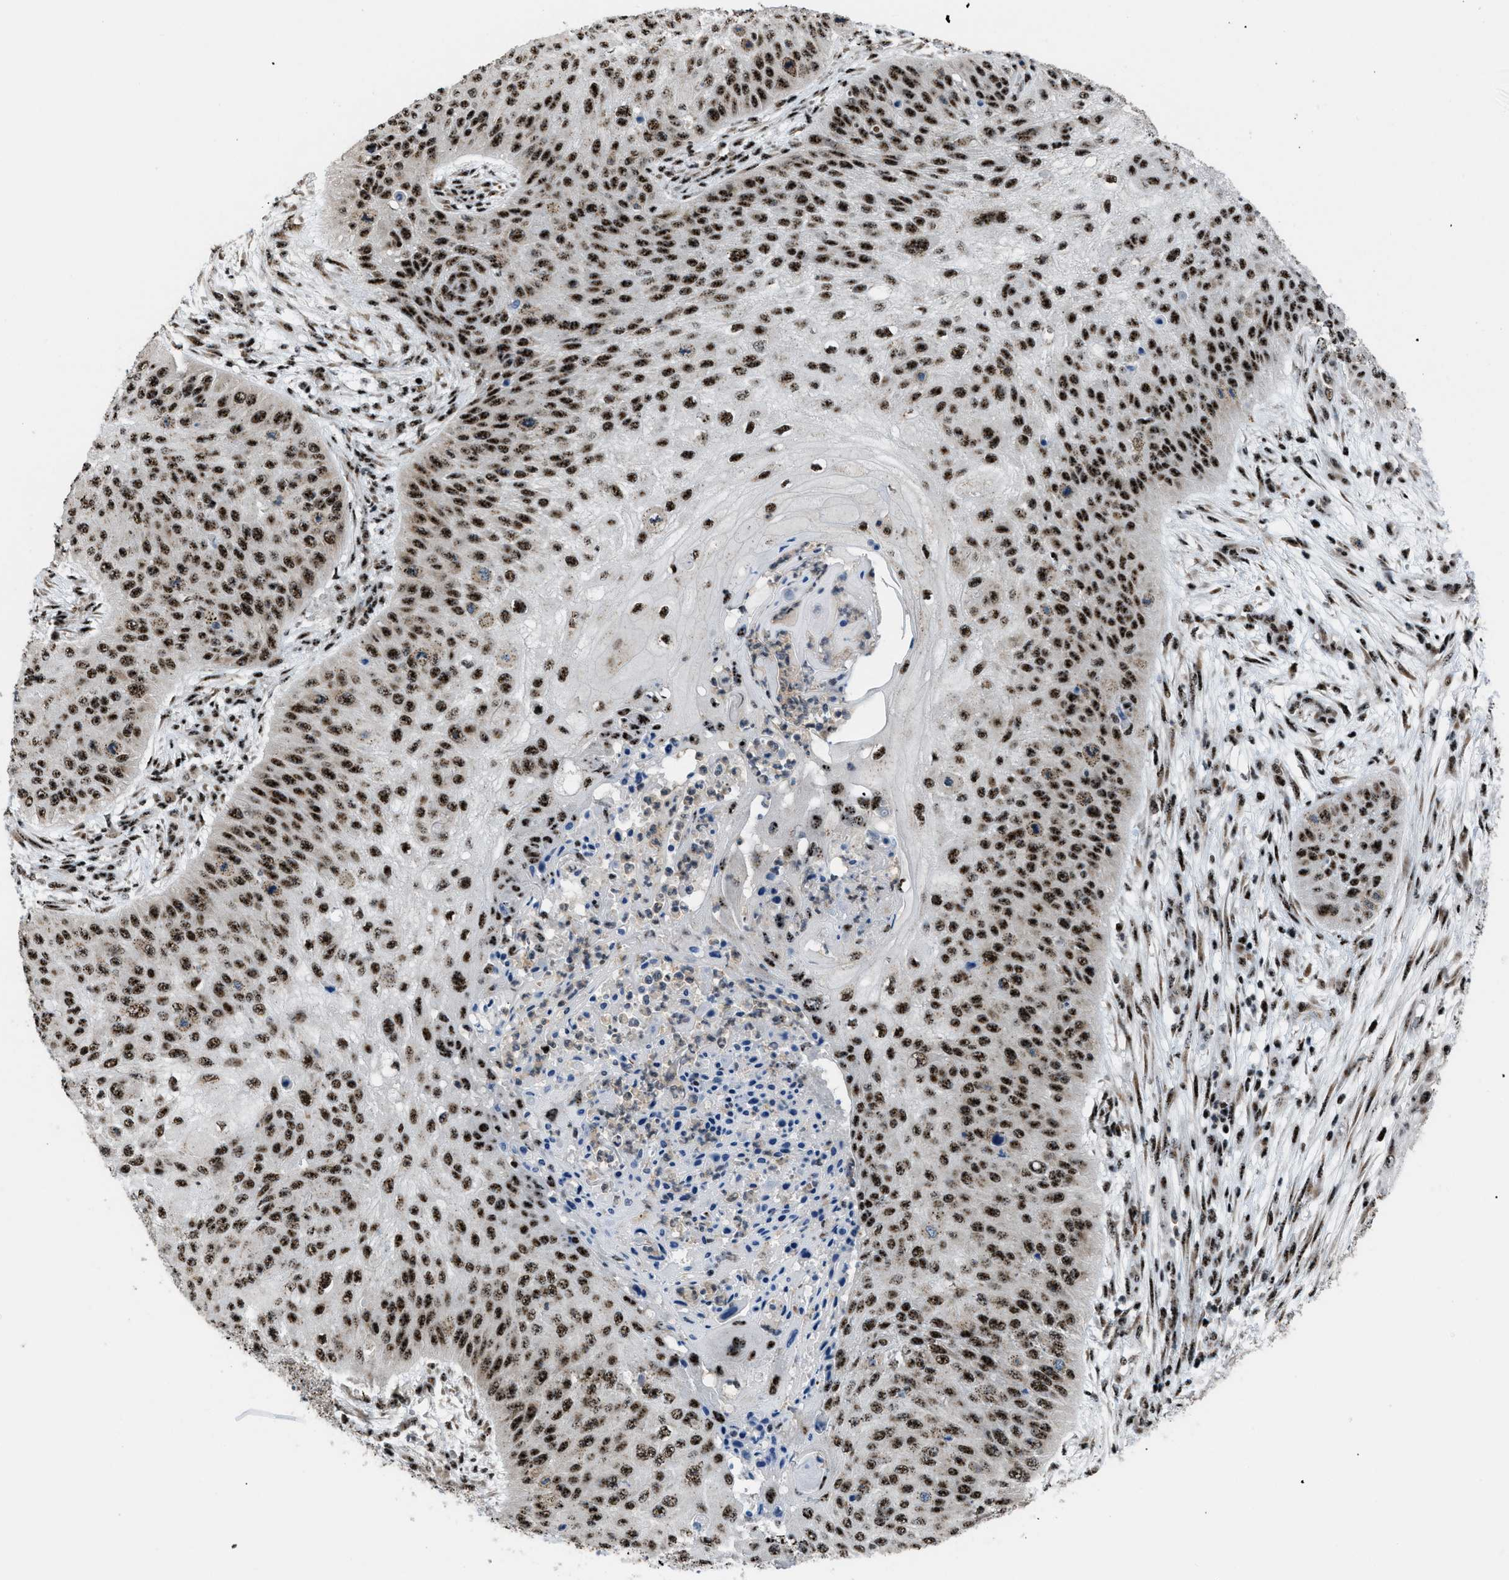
{"staining": {"intensity": "strong", "quantity": ">75%", "location": "nuclear"}, "tissue": "skin cancer", "cell_type": "Tumor cells", "image_type": "cancer", "snomed": [{"axis": "morphology", "description": "Squamous cell carcinoma, NOS"}, {"axis": "topography", "description": "Skin"}], "caption": "Skin squamous cell carcinoma was stained to show a protein in brown. There is high levels of strong nuclear staining in approximately >75% of tumor cells. The protein is shown in brown color, while the nuclei are stained blue.", "gene": "CDR2", "patient": {"sex": "female", "age": 80}}